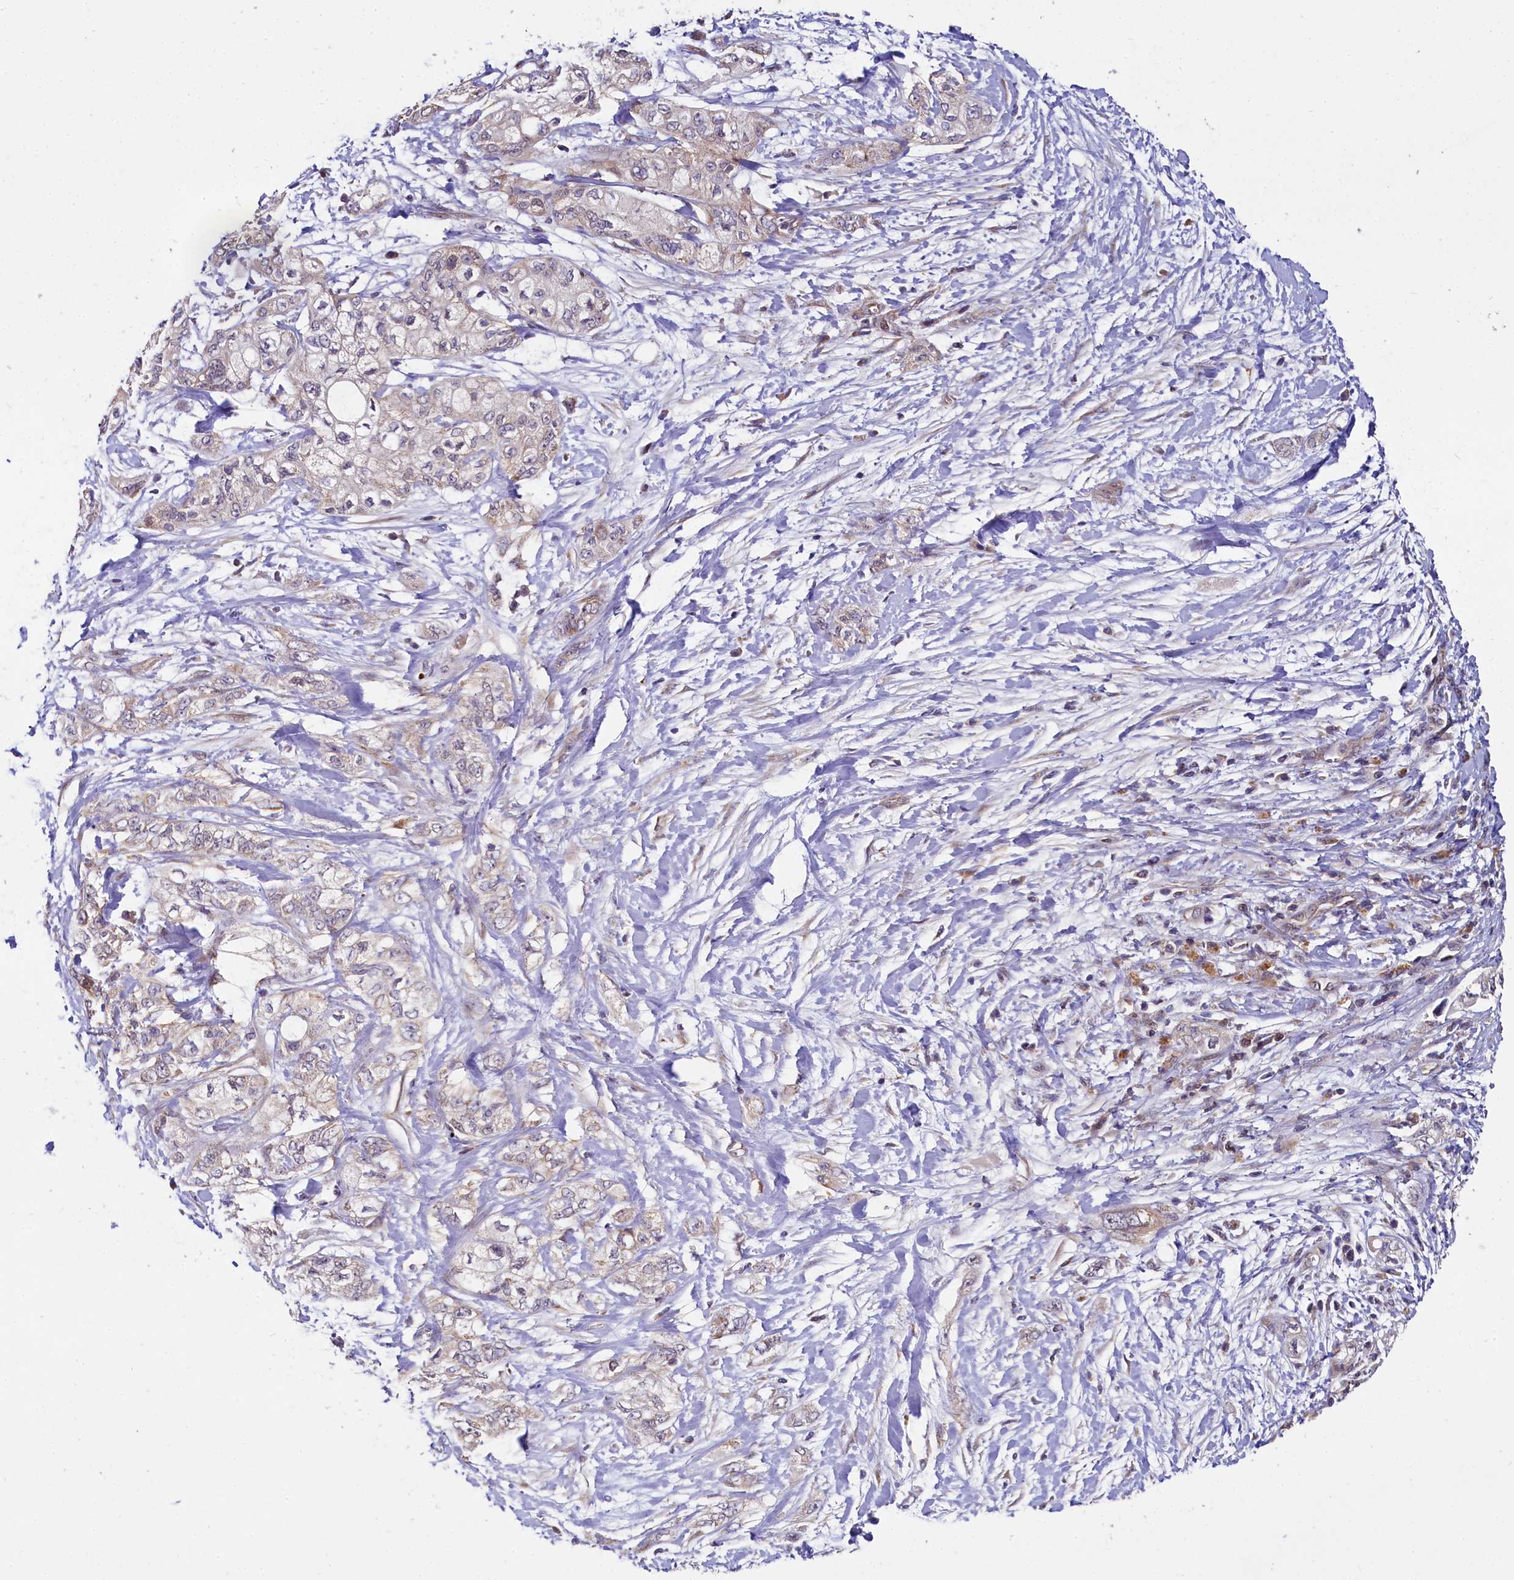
{"staining": {"intensity": "negative", "quantity": "none", "location": "none"}, "tissue": "pancreatic cancer", "cell_type": "Tumor cells", "image_type": "cancer", "snomed": [{"axis": "morphology", "description": "Adenocarcinoma, NOS"}, {"axis": "topography", "description": "Pancreas"}], "caption": "The immunohistochemistry (IHC) micrograph has no significant expression in tumor cells of pancreatic cancer tissue.", "gene": "SPRYD3", "patient": {"sex": "male", "age": 70}}